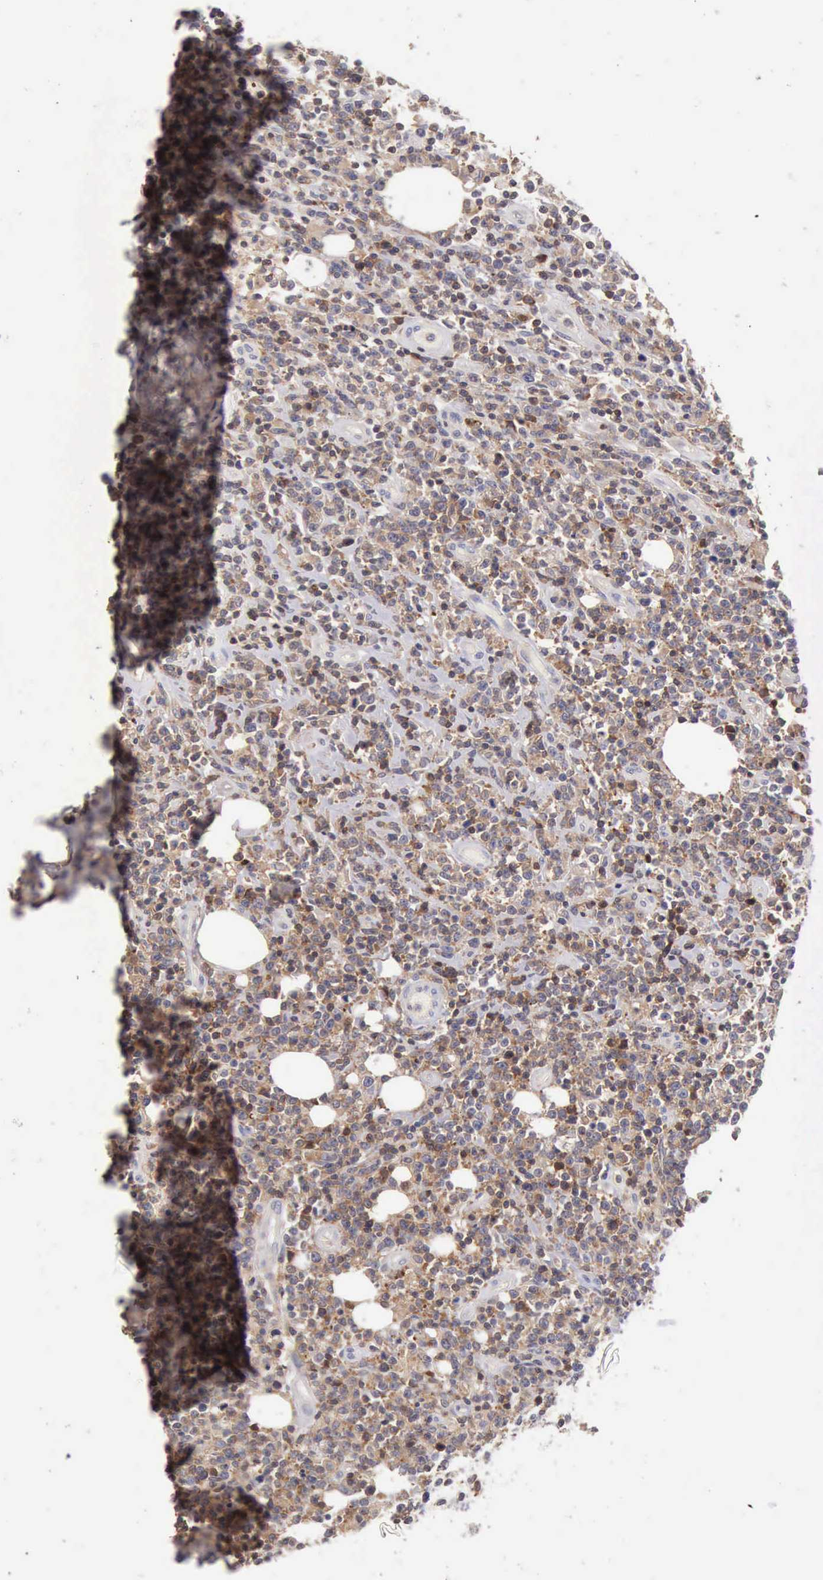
{"staining": {"intensity": "weak", "quantity": "25%-75%", "location": "cytoplasmic/membranous"}, "tissue": "lymphoma", "cell_type": "Tumor cells", "image_type": "cancer", "snomed": [{"axis": "morphology", "description": "Malignant lymphoma, non-Hodgkin's type, High grade"}, {"axis": "topography", "description": "Colon"}], "caption": "High-power microscopy captured an immunohistochemistry image of high-grade malignant lymphoma, non-Hodgkin's type, revealing weak cytoplasmic/membranous positivity in approximately 25%-75% of tumor cells. Using DAB (brown) and hematoxylin (blue) stains, captured at high magnification using brightfield microscopy.", "gene": "SASH3", "patient": {"sex": "male", "age": 82}}